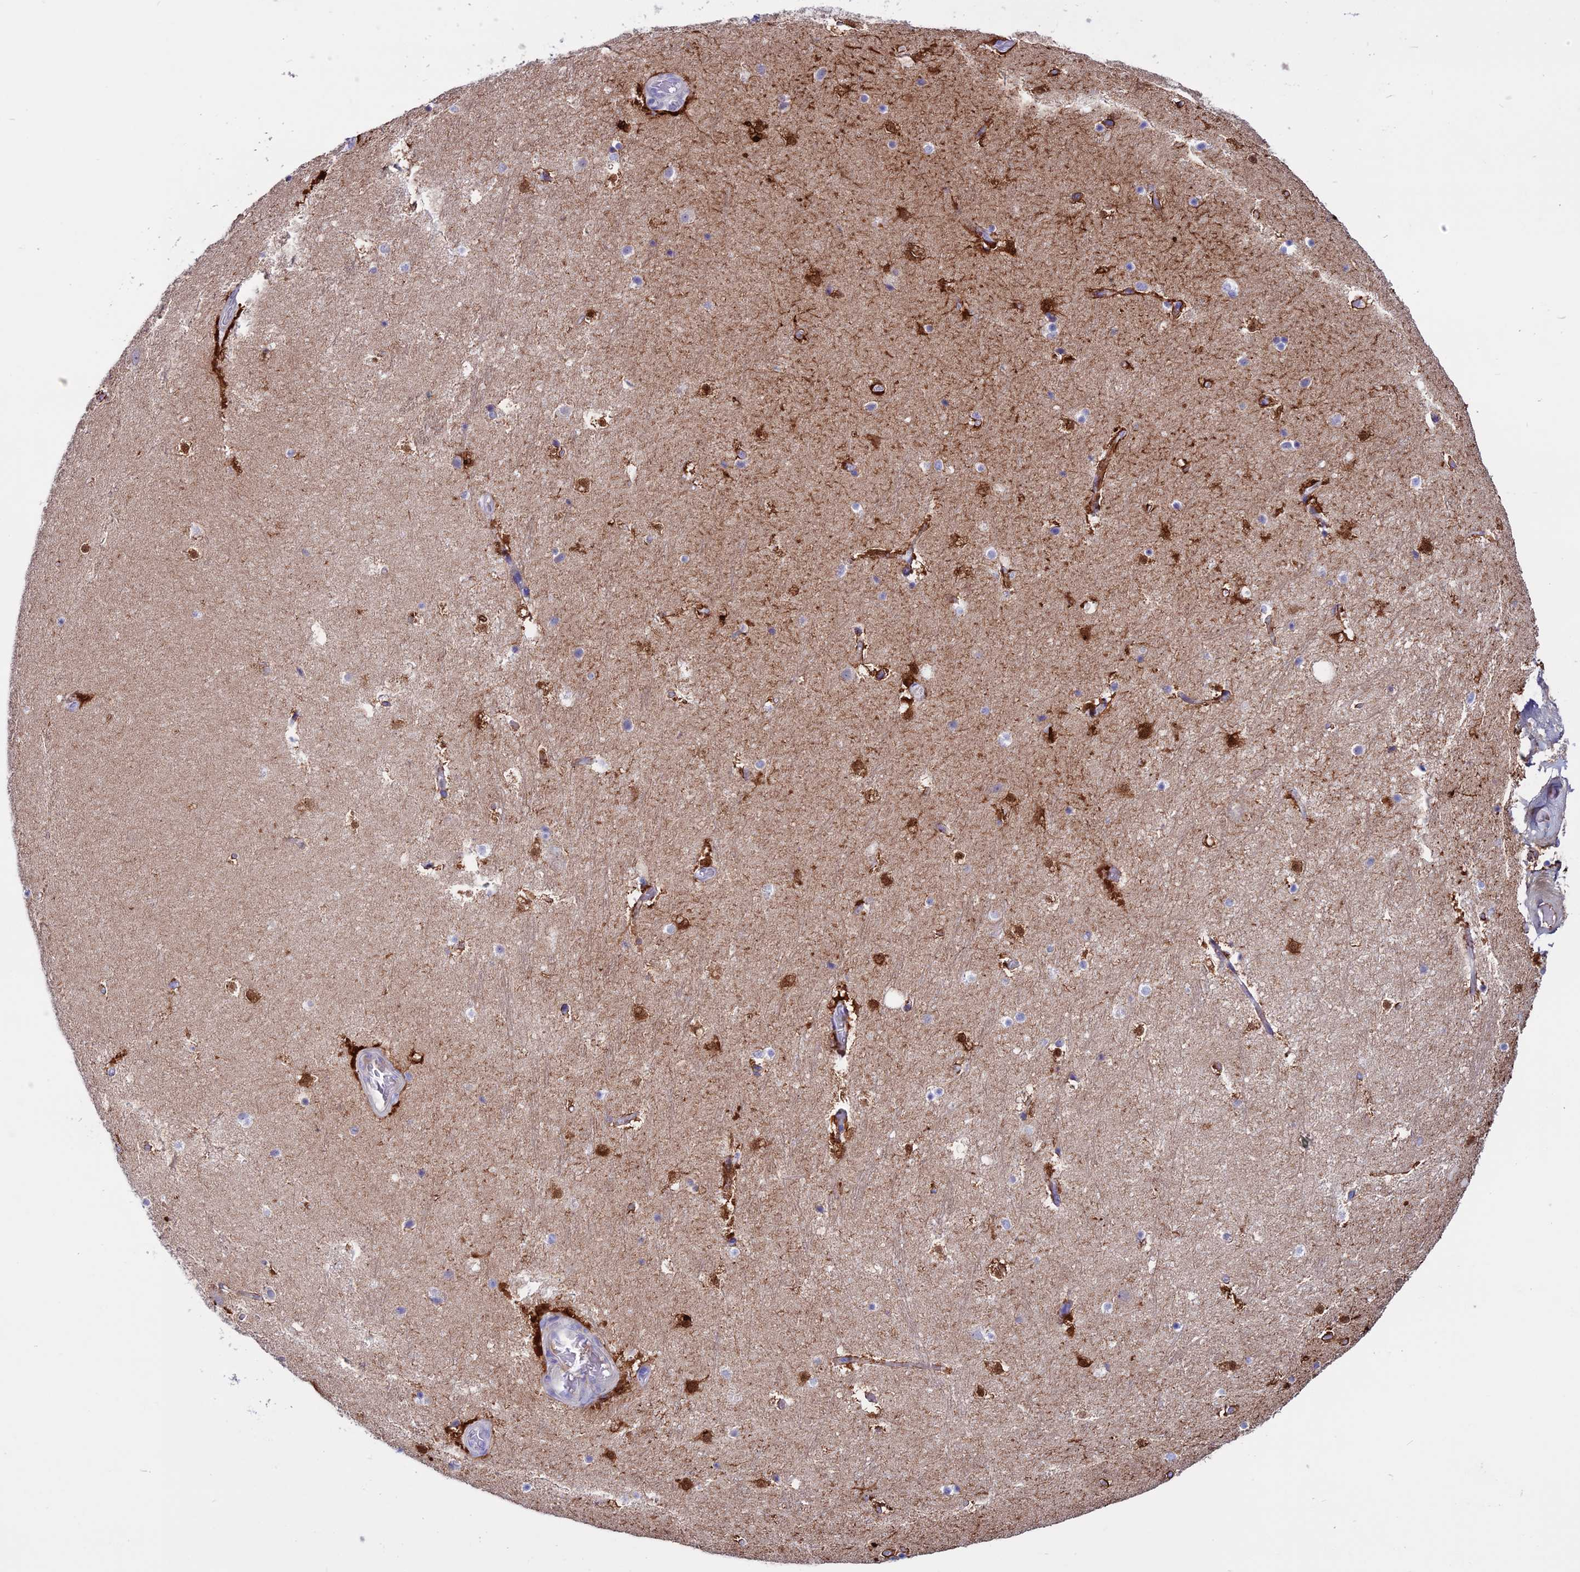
{"staining": {"intensity": "strong", "quantity": "<25%", "location": "cytoplasmic/membranous,nuclear"}, "tissue": "hippocampus", "cell_type": "Glial cells", "image_type": "normal", "snomed": [{"axis": "morphology", "description": "Normal tissue, NOS"}, {"axis": "topography", "description": "Hippocampus"}], "caption": "Brown immunohistochemical staining in benign hippocampus demonstrates strong cytoplasmic/membranous,nuclear positivity in approximately <25% of glial cells. Using DAB (brown) and hematoxylin (blue) stains, captured at high magnification using brightfield microscopy.", "gene": "CLEC2L", "patient": {"sex": "female", "age": 52}}